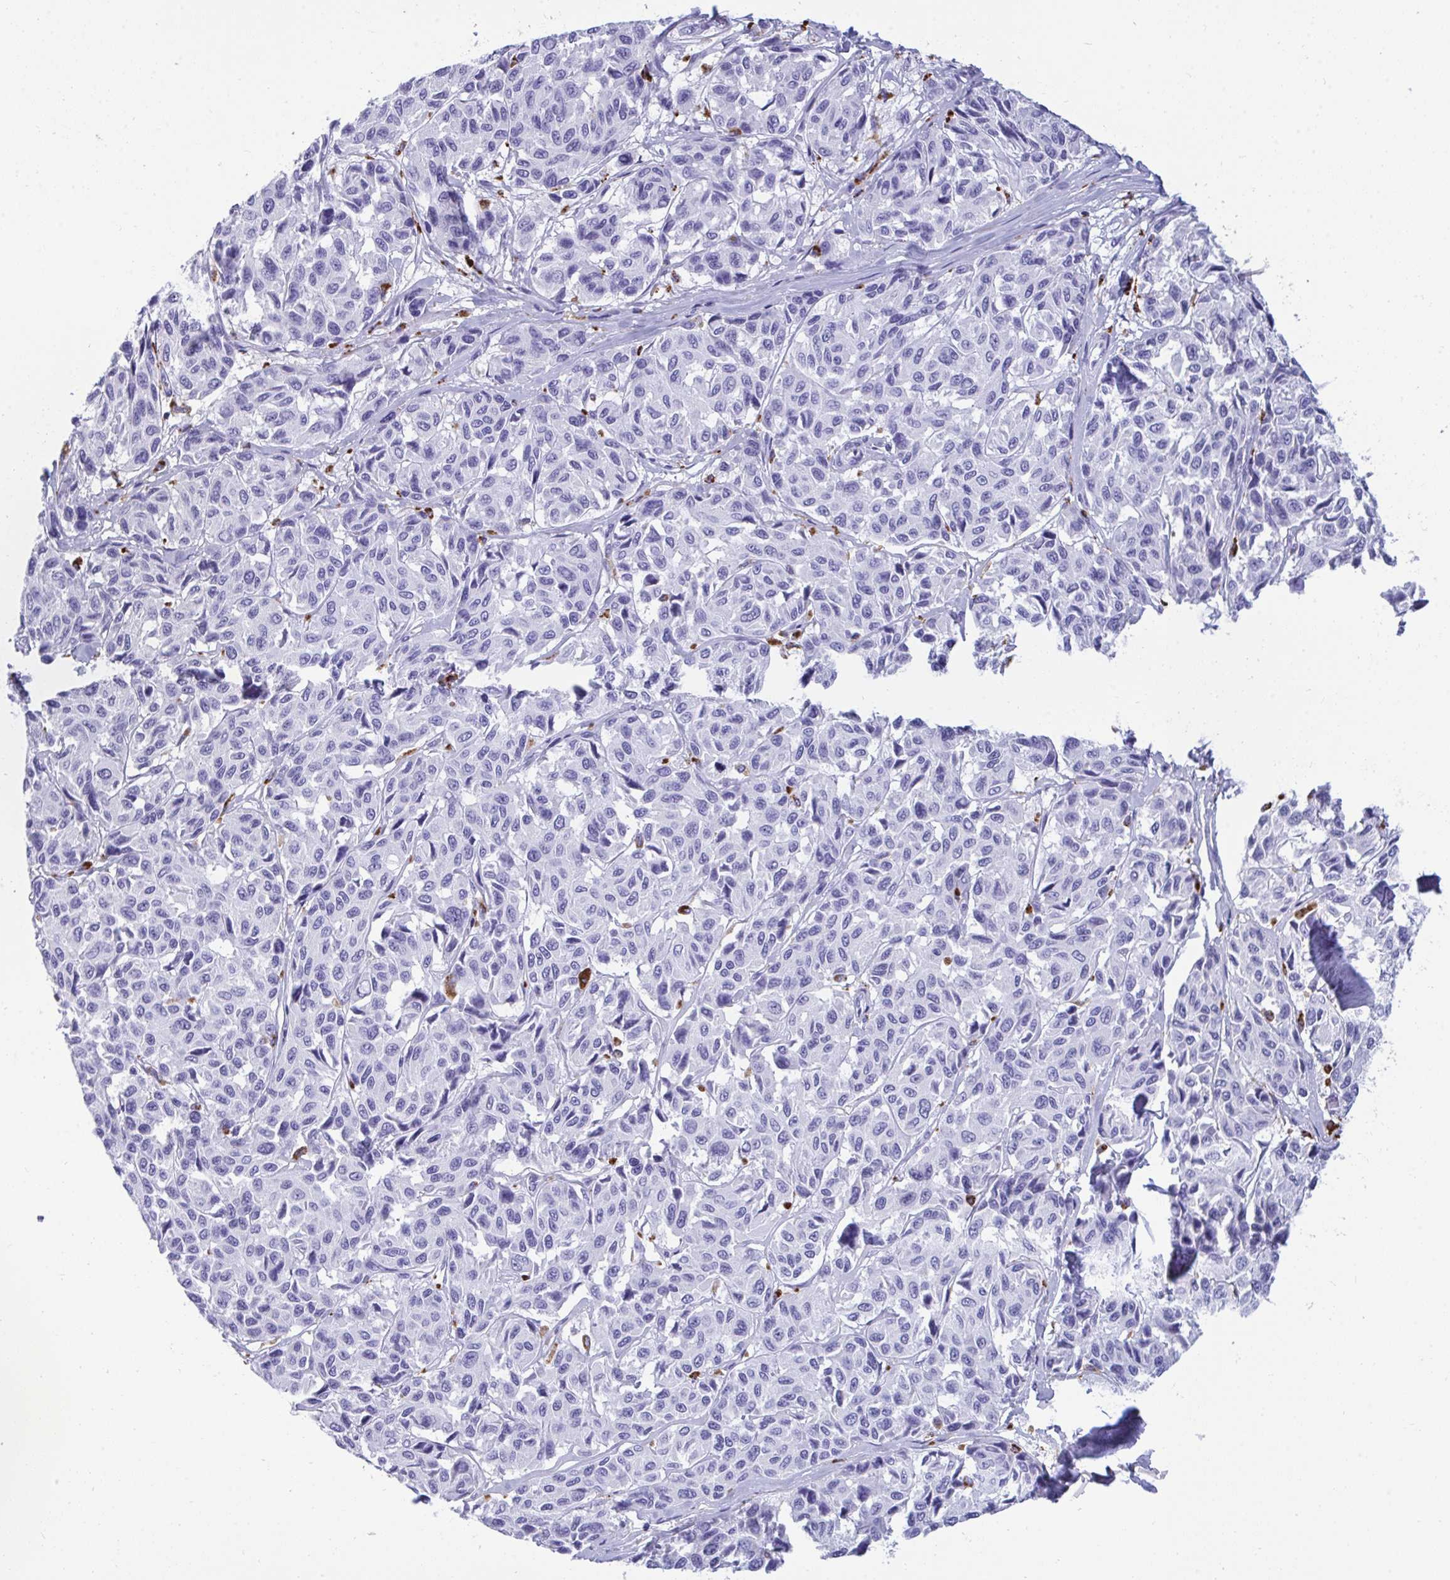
{"staining": {"intensity": "negative", "quantity": "none", "location": "none"}, "tissue": "melanoma", "cell_type": "Tumor cells", "image_type": "cancer", "snomed": [{"axis": "morphology", "description": "Malignant melanoma, NOS"}, {"axis": "topography", "description": "Skin"}], "caption": "Histopathology image shows no protein staining in tumor cells of malignant melanoma tissue.", "gene": "CPVL", "patient": {"sex": "female", "age": 66}}